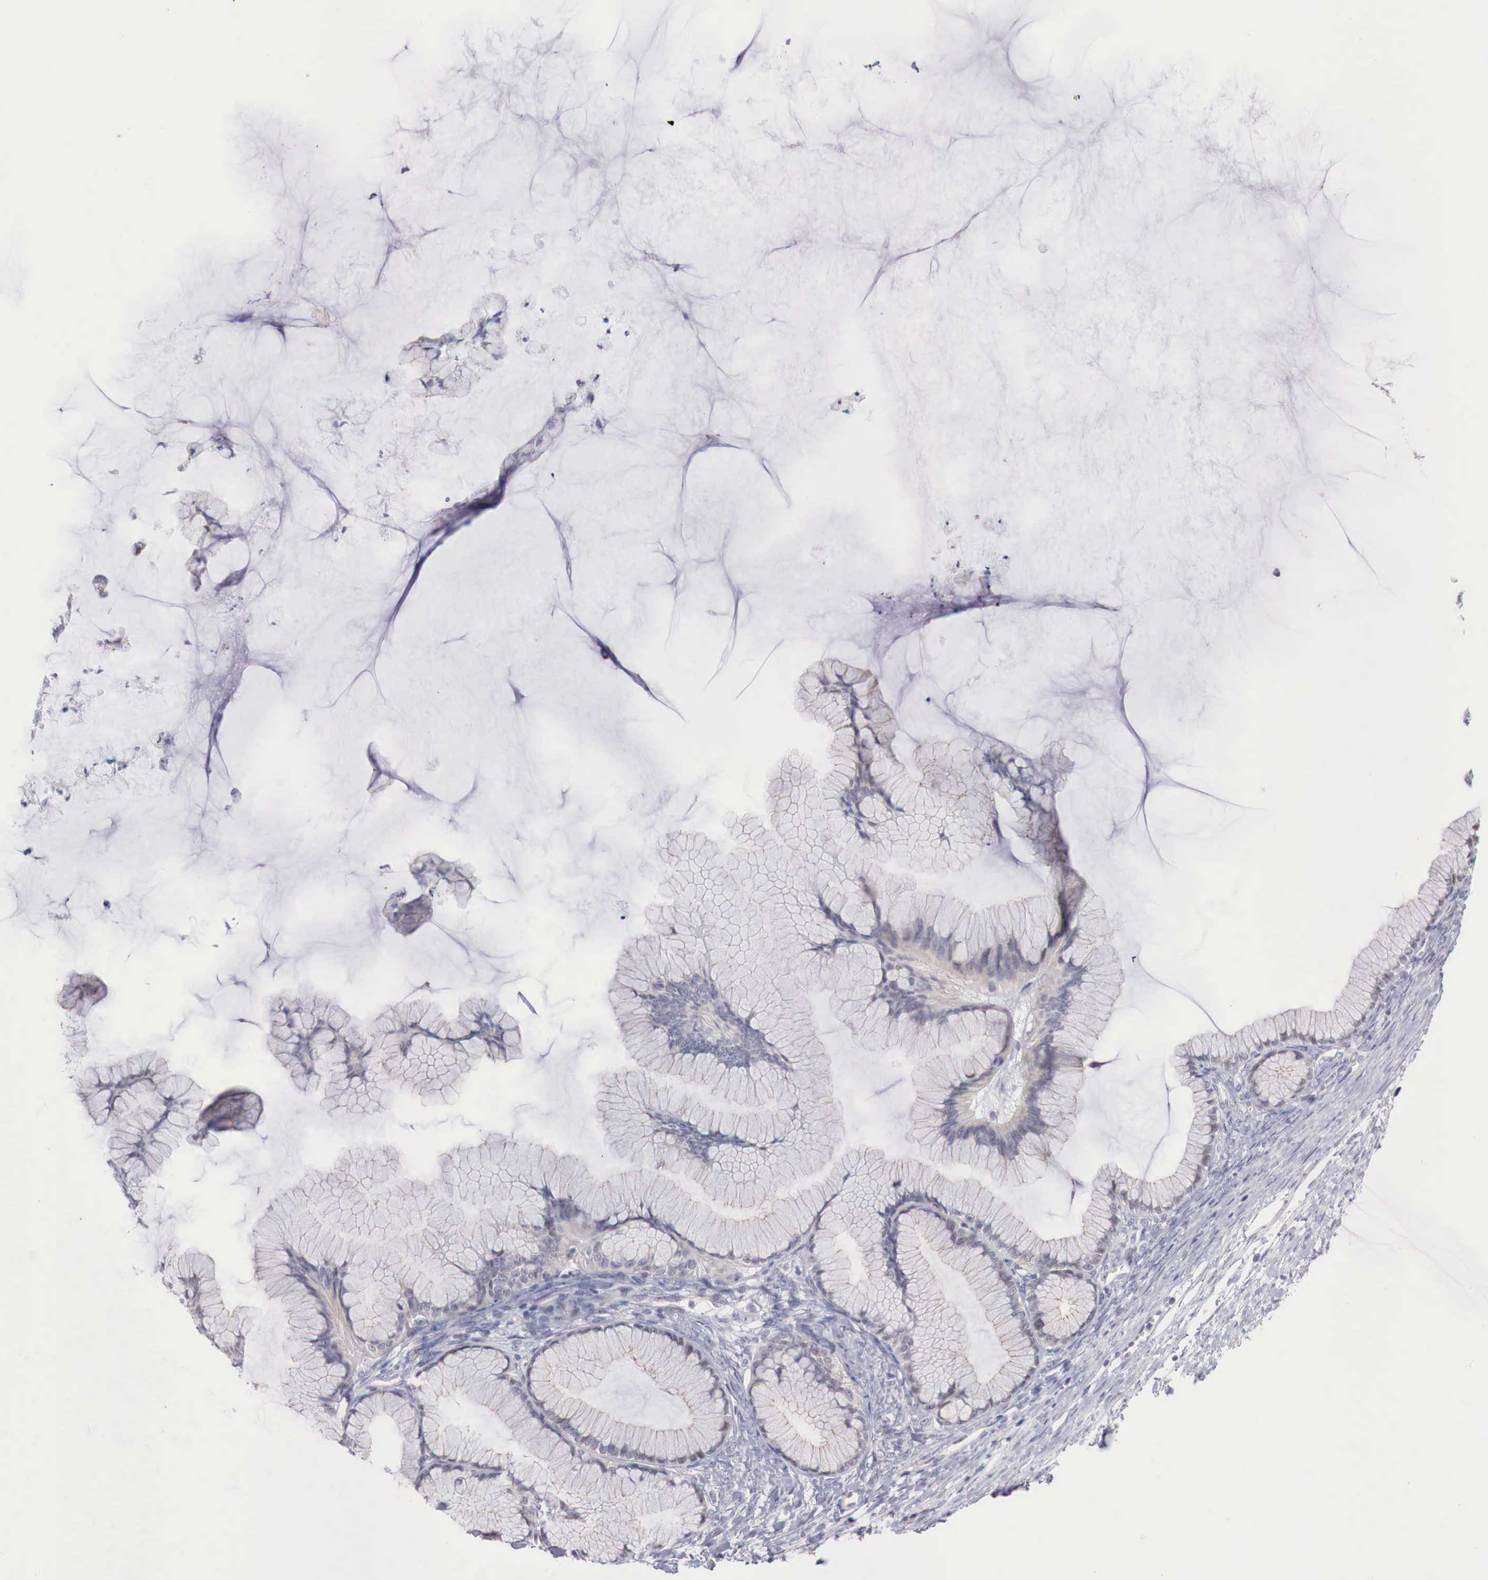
{"staining": {"intensity": "negative", "quantity": "none", "location": "none"}, "tissue": "ovarian cancer", "cell_type": "Tumor cells", "image_type": "cancer", "snomed": [{"axis": "morphology", "description": "Cystadenocarcinoma, mucinous, NOS"}, {"axis": "topography", "description": "Ovary"}], "caption": "Human mucinous cystadenocarcinoma (ovarian) stained for a protein using immunohistochemistry (IHC) exhibits no positivity in tumor cells.", "gene": "TRIM13", "patient": {"sex": "female", "age": 41}}